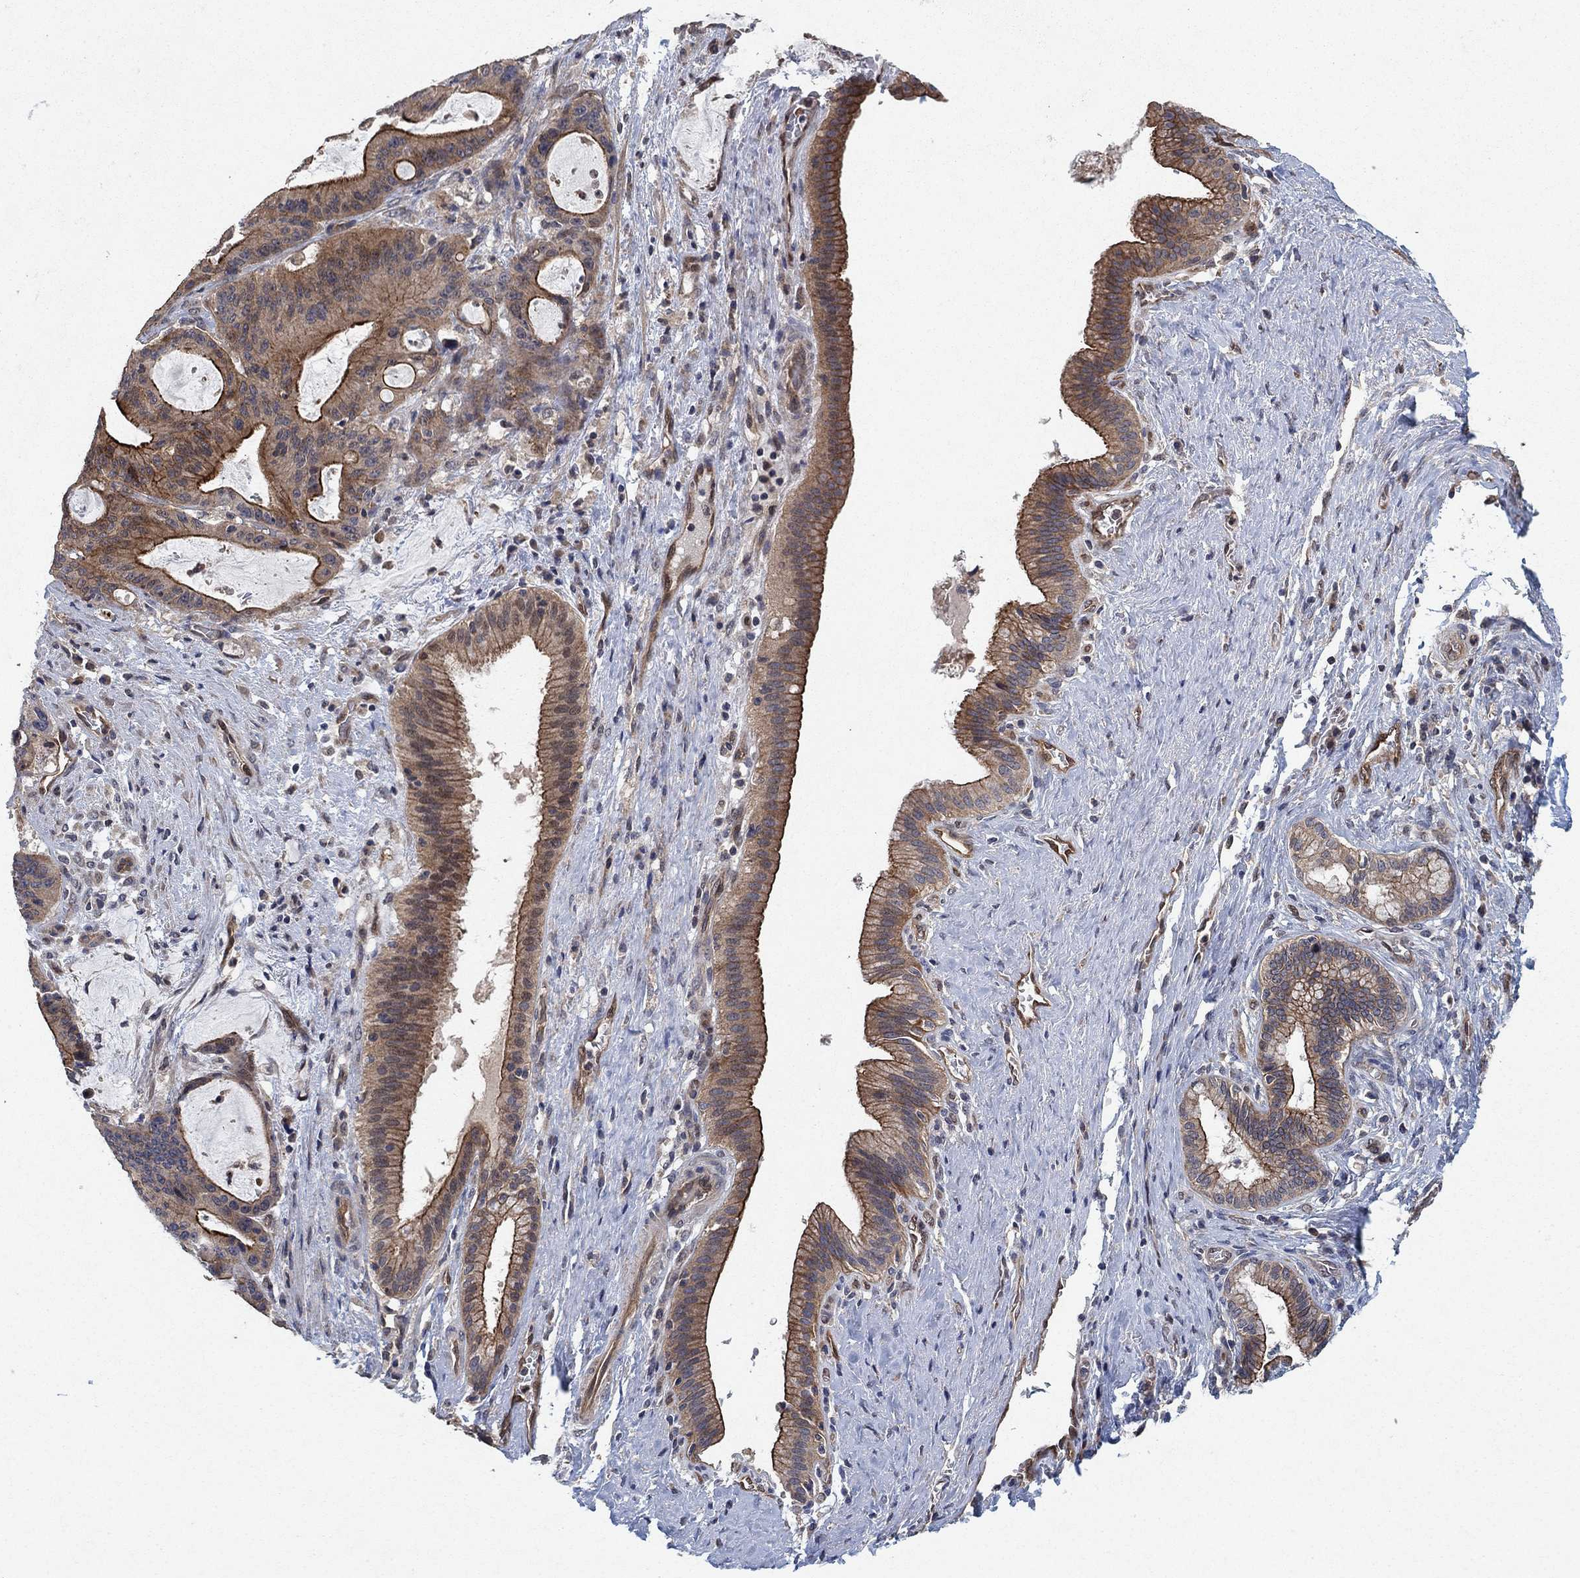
{"staining": {"intensity": "strong", "quantity": "<25%", "location": "cytoplasmic/membranous"}, "tissue": "liver cancer", "cell_type": "Tumor cells", "image_type": "cancer", "snomed": [{"axis": "morphology", "description": "Cholangiocarcinoma"}, {"axis": "topography", "description": "Liver"}], "caption": "A brown stain labels strong cytoplasmic/membranous positivity of a protein in human liver cancer (cholangiocarcinoma) tumor cells.", "gene": "MCUR1", "patient": {"sex": "female", "age": 73}}